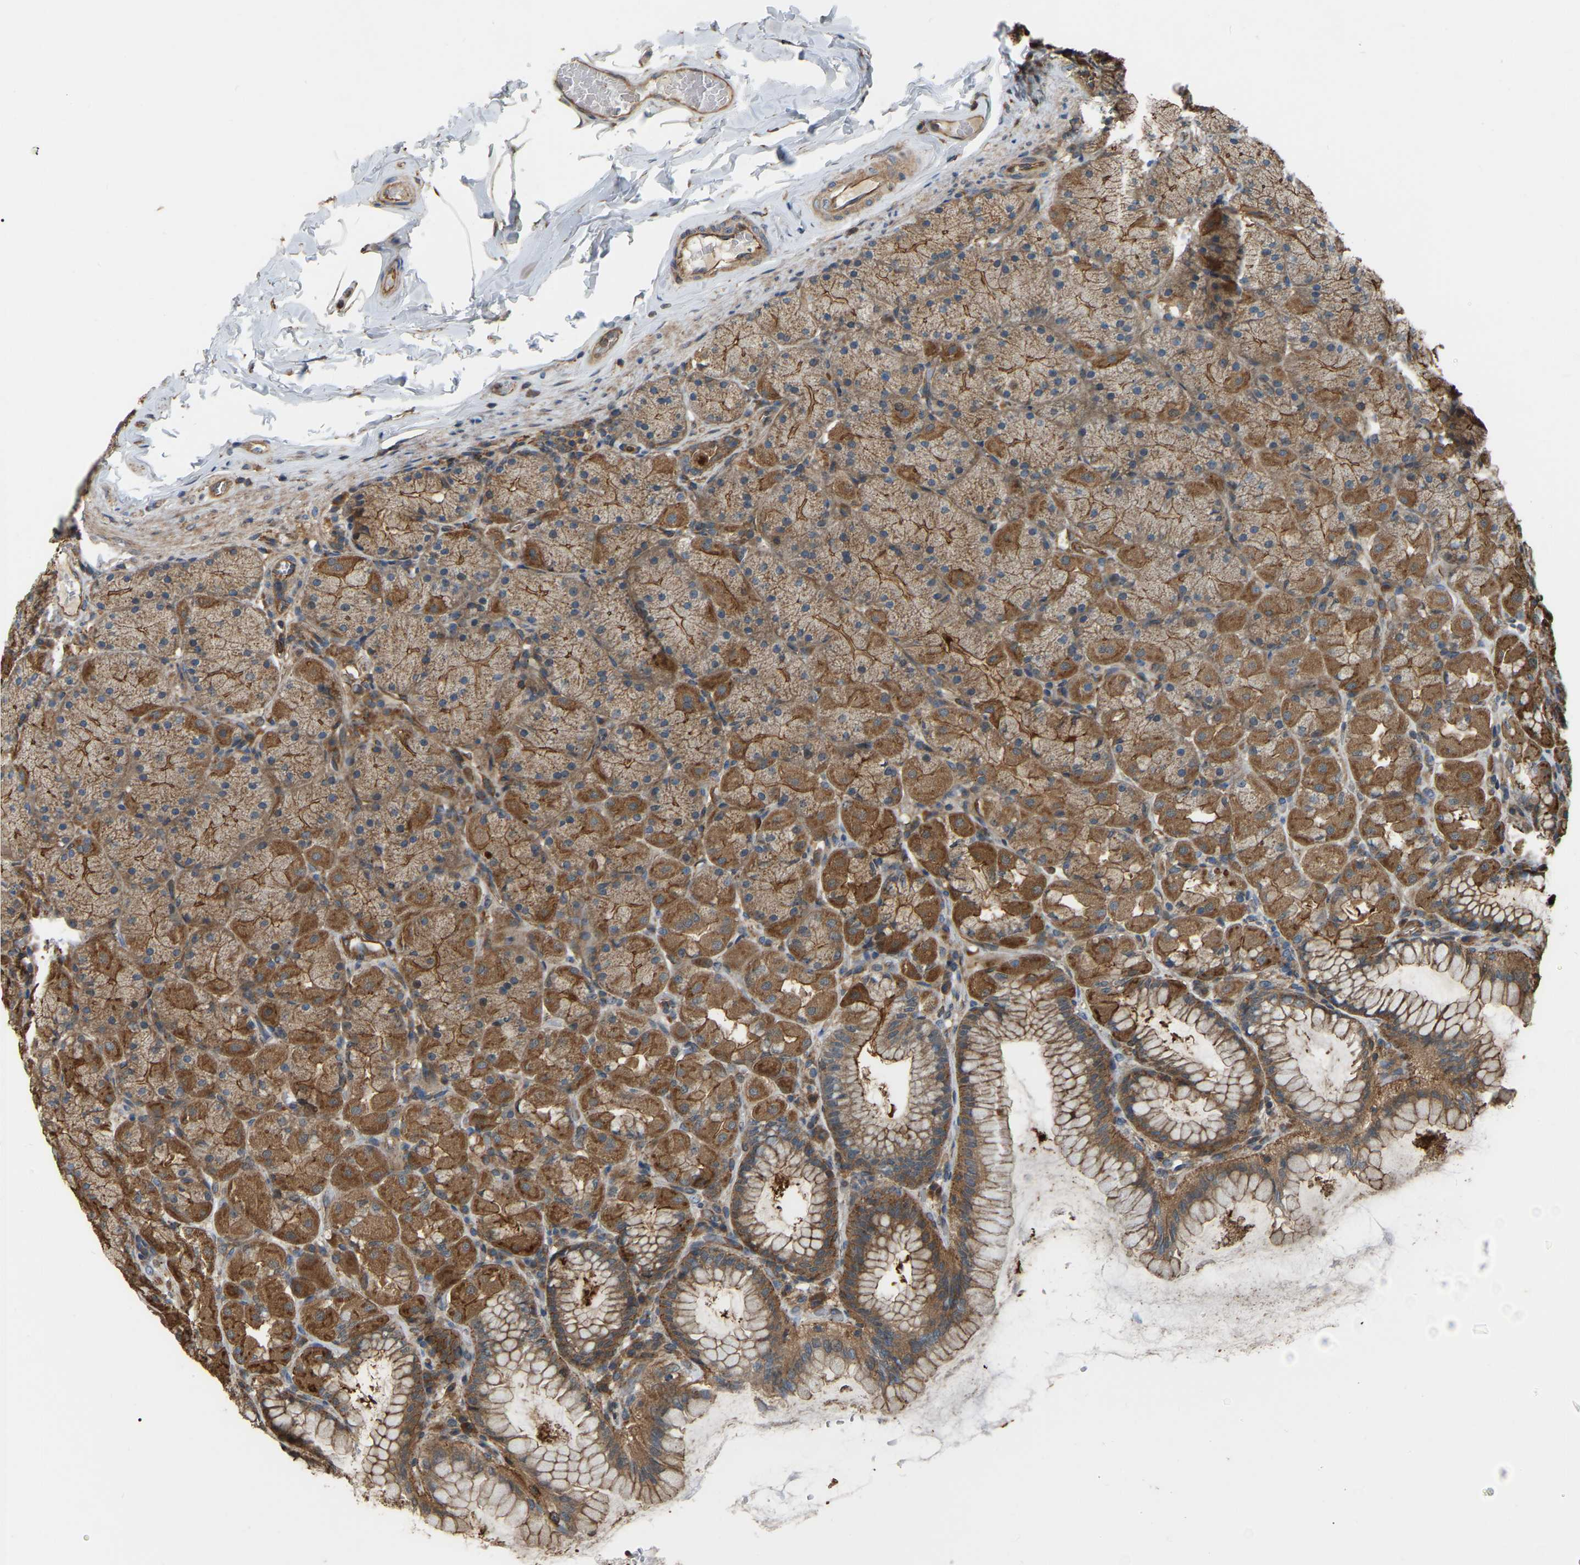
{"staining": {"intensity": "moderate", "quantity": ">75%", "location": "cytoplasmic/membranous"}, "tissue": "stomach", "cell_type": "Glandular cells", "image_type": "normal", "snomed": [{"axis": "morphology", "description": "Normal tissue, NOS"}, {"axis": "topography", "description": "Stomach, upper"}], "caption": "Immunohistochemical staining of benign human stomach demonstrates moderate cytoplasmic/membranous protein positivity in approximately >75% of glandular cells. (Brightfield microscopy of DAB IHC at high magnification).", "gene": "SAMD9L", "patient": {"sex": "female", "age": 56}}